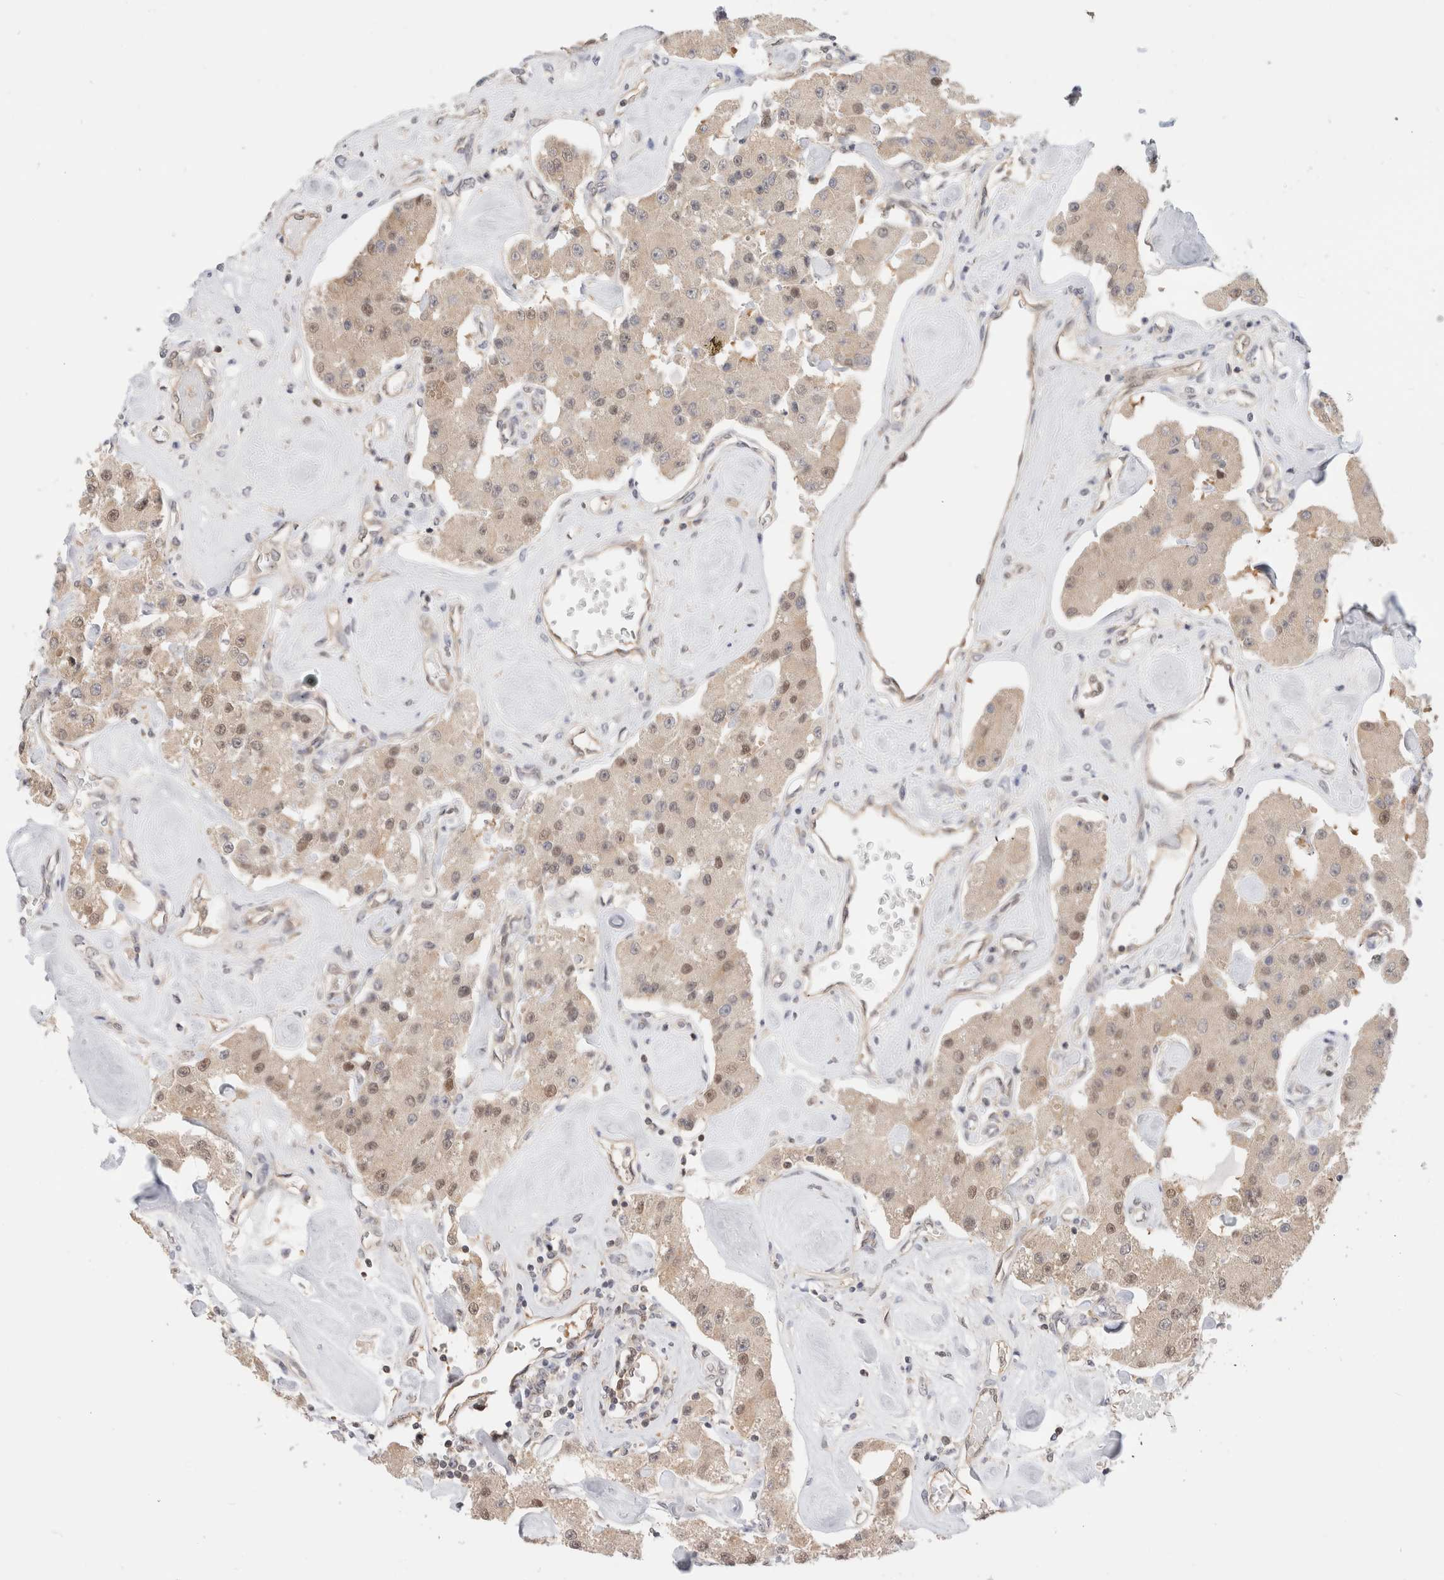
{"staining": {"intensity": "weak", "quantity": ">75%", "location": "cytoplasmic/membranous,nuclear"}, "tissue": "carcinoid", "cell_type": "Tumor cells", "image_type": "cancer", "snomed": [{"axis": "morphology", "description": "Carcinoid, malignant, NOS"}, {"axis": "topography", "description": "Pancreas"}], "caption": "Carcinoid (malignant) stained with DAB (3,3'-diaminobenzidine) immunohistochemistry (IHC) shows low levels of weak cytoplasmic/membranous and nuclear positivity in about >75% of tumor cells. The staining was performed using DAB (3,3'-diaminobenzidine), with brown indicating positive protein expression. Nuclei are stained blue with hematoxylin.", "gene": "C17orf97", "patient": {"sex": "male", "age": 41}}